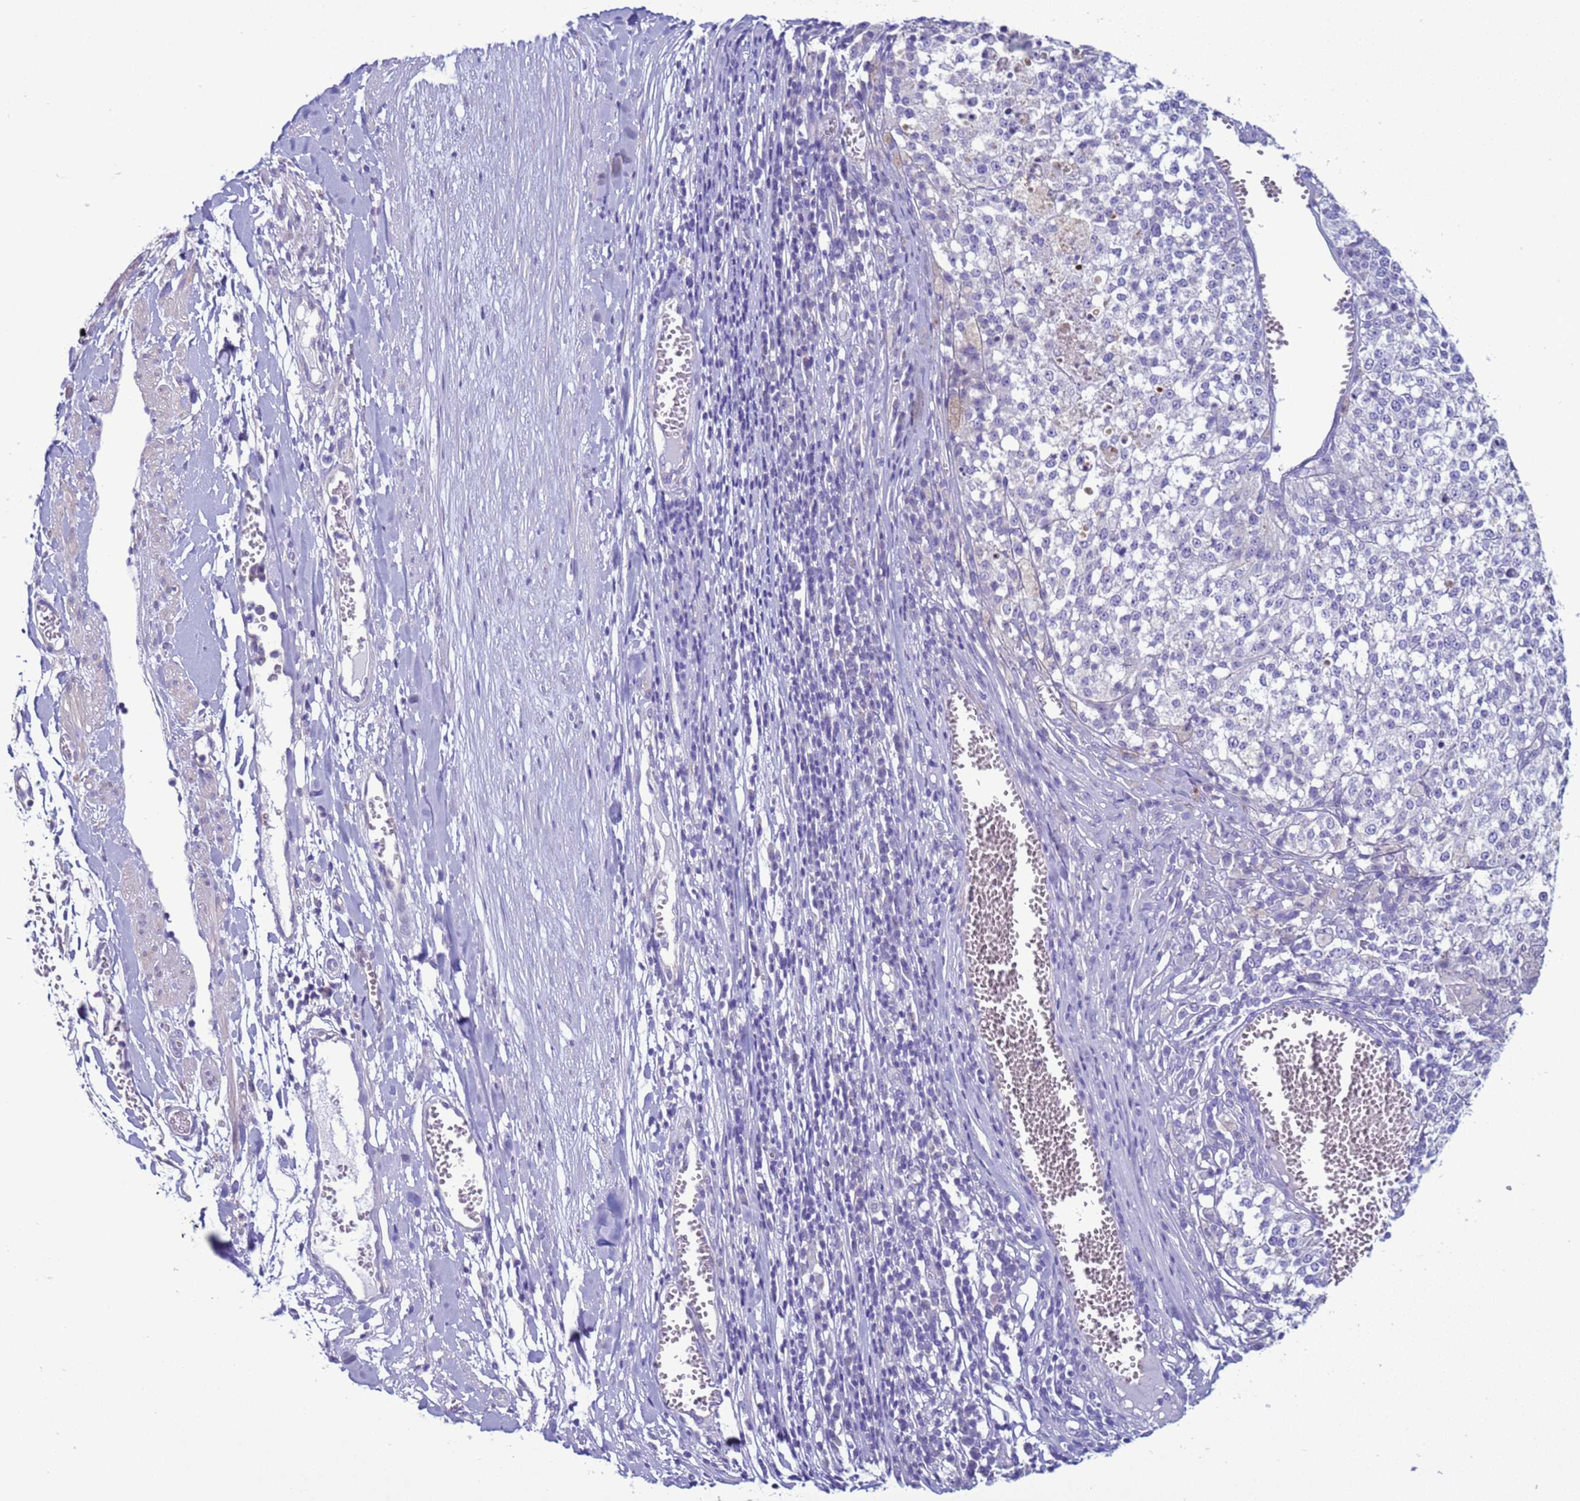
{"staining": {"intensity": "negative", "quantity": "none", "location": "none"}, "tissue": "melanoma", "cell_type": "Tumor cells", "image_type": "cancer", "snomed": [{"axis": "morphology", "description": "Malignant melanoma, NOS"}, {"axis": "topography", "description": "Skin"}], "caption": "Tumor cells show no significant staining in malignant melanoma. (Stains: DAB (3,3'-diaminobenzidine) immunohistochemistry with hematoxylin counter stain, Microscopy: brightfield microscopy at high magnification).", "gene": "CST4", "patient": {"sex": "female", "age": 64}}